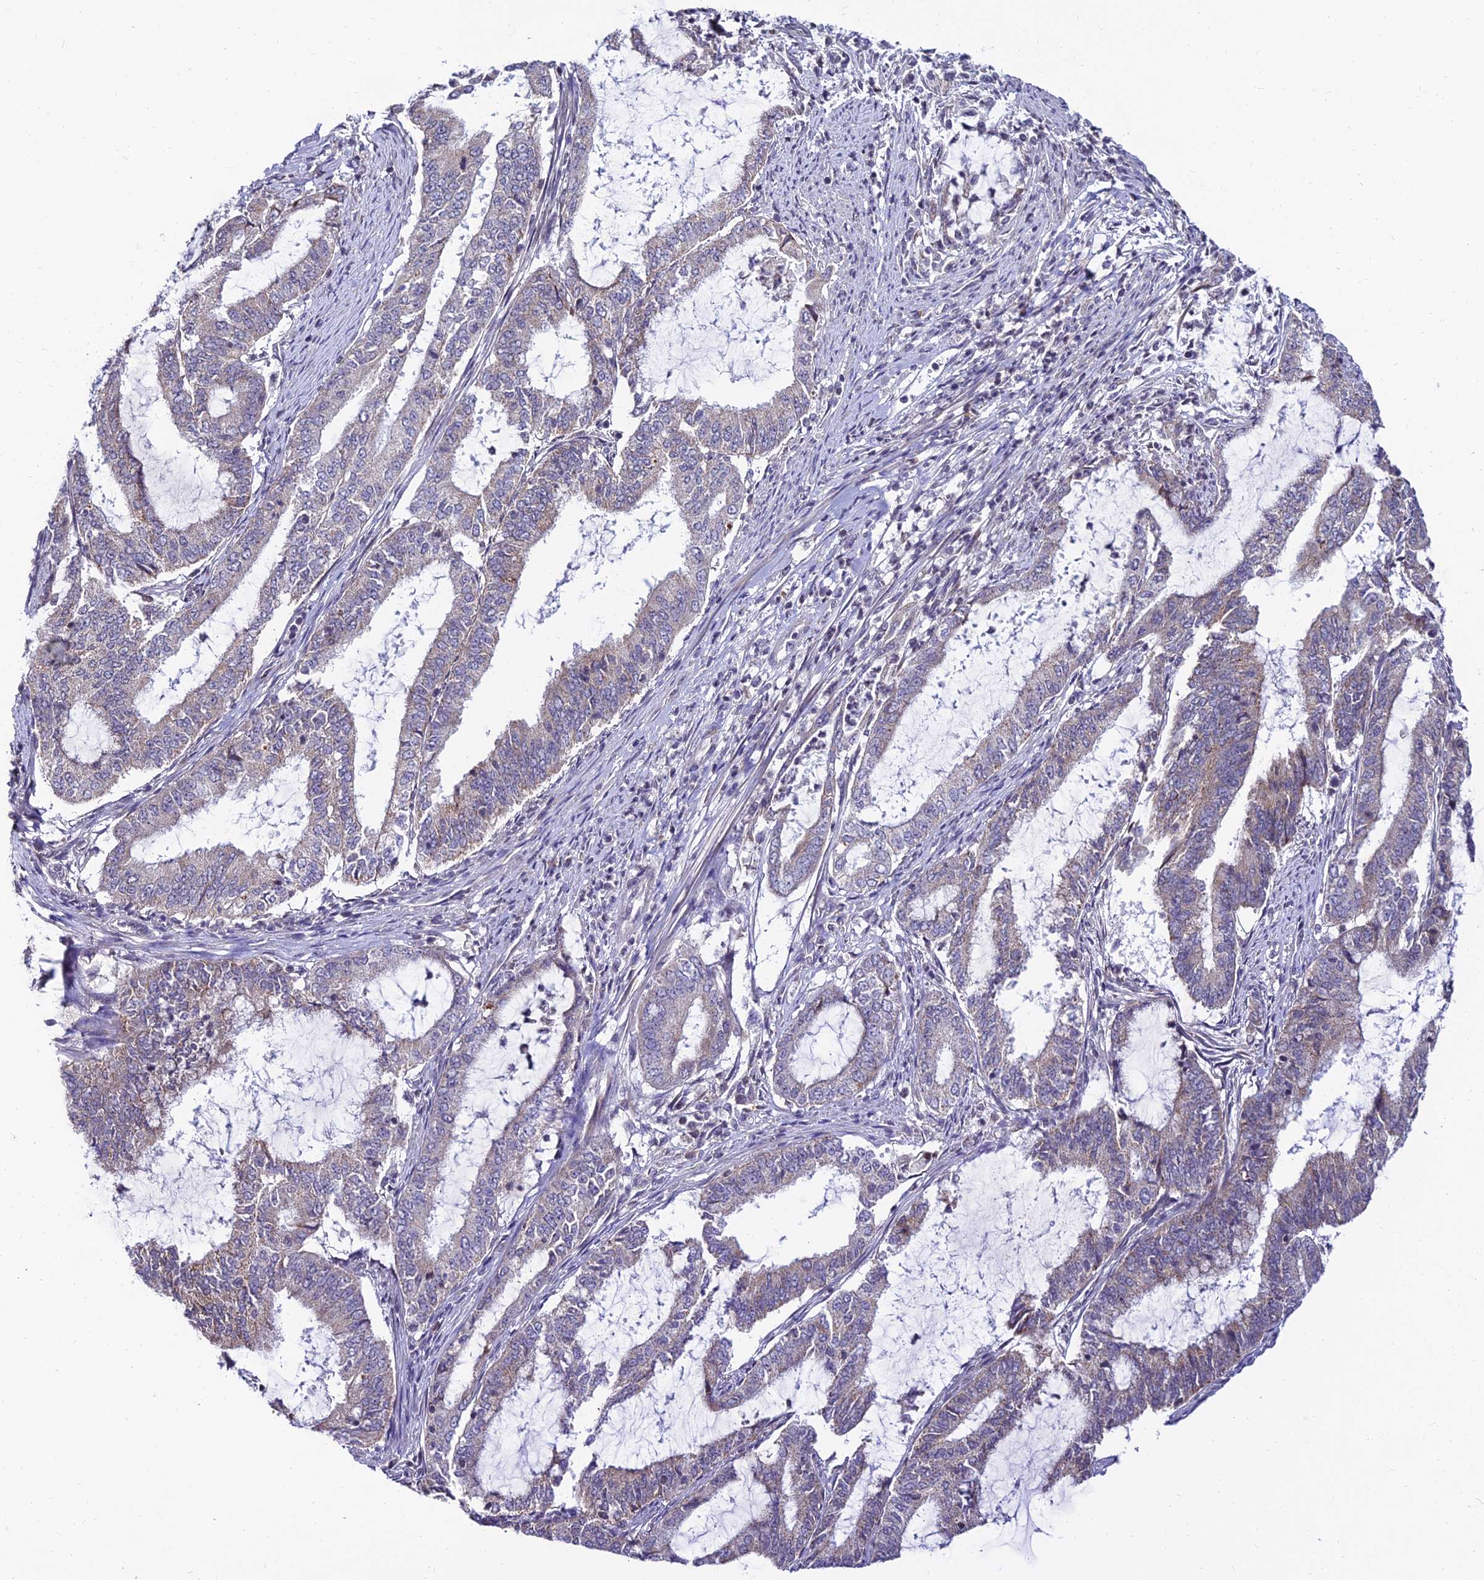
{"staining": {"intensity": "weak", "quantity": "<25%", "location": "cytoplasmic/membranous"}, "tissue": "endometrial cancer", "cell_type": "Tumor cells", "image_type": "cancer", "snomed": [{"axis": "morphology", "description": "Adenocarcinoma, NOS"}, {"axis": "topography", "description": "Endometrium"}], "caption": "Immunohistochemical staining of endometrial adenocarcinoma displays no significant staining in tumor cells.", "gene": "CDNF", "patient": {"sex": "female", "age": 51}}